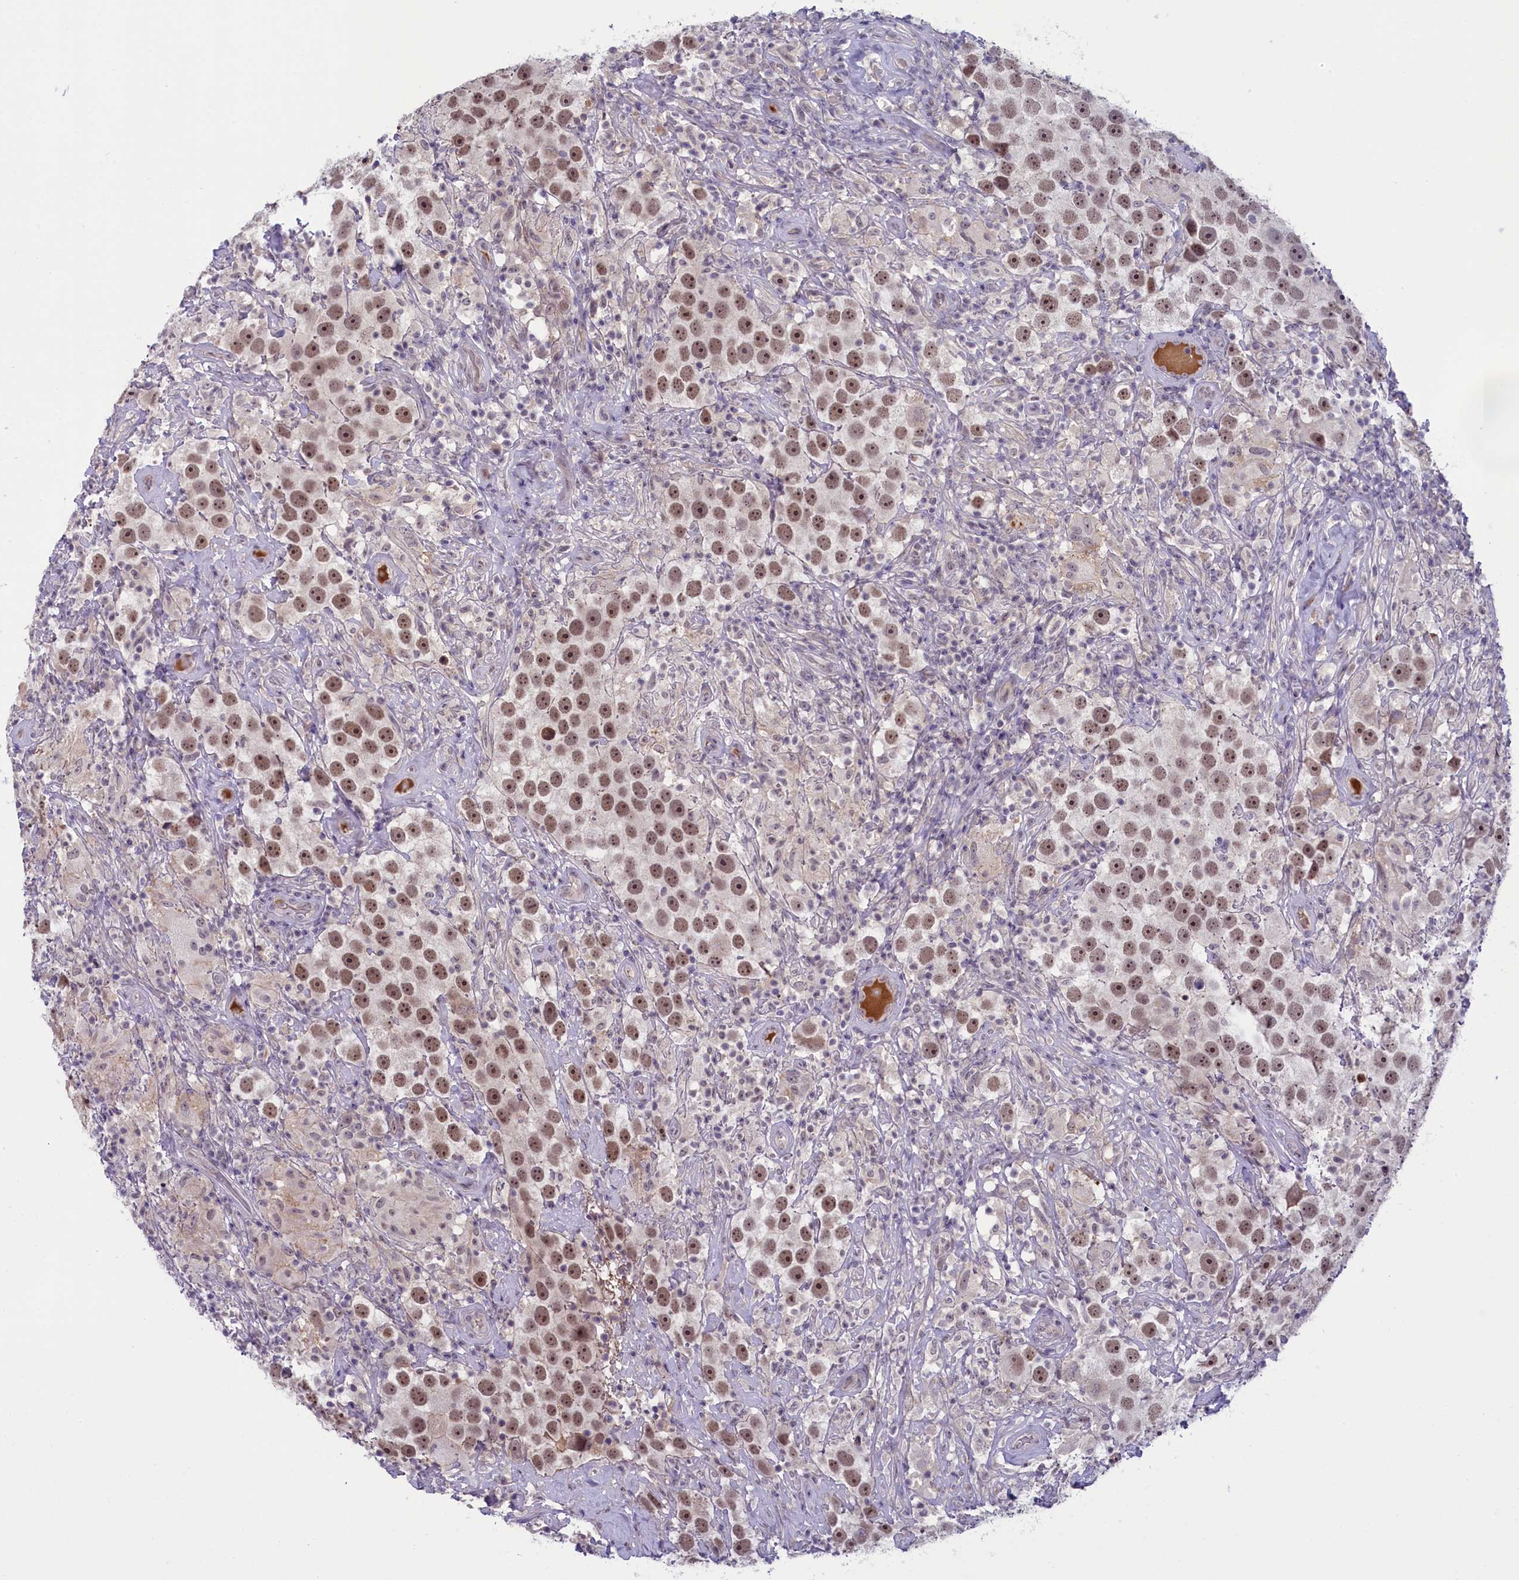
{"staining": {"intensity": "moderate", "quantity": ">75%", "location": "nuclear"}, "tissue": "testis cancer", "cell_type": "Tumor cells", "image_type": "cancer", "snomed": [{"axis": "morphology", "description": "Seminoma, NOS"}, {"axis": "topography", "description": "Testis"}], "caption": "Protein staining of testis cancer (seminoma) tissue displays moderate nuclear staining in approximately >75% of tumor cells.", "gene": "CRAMP1", "patient": {"sex": "male", "age": 49}}